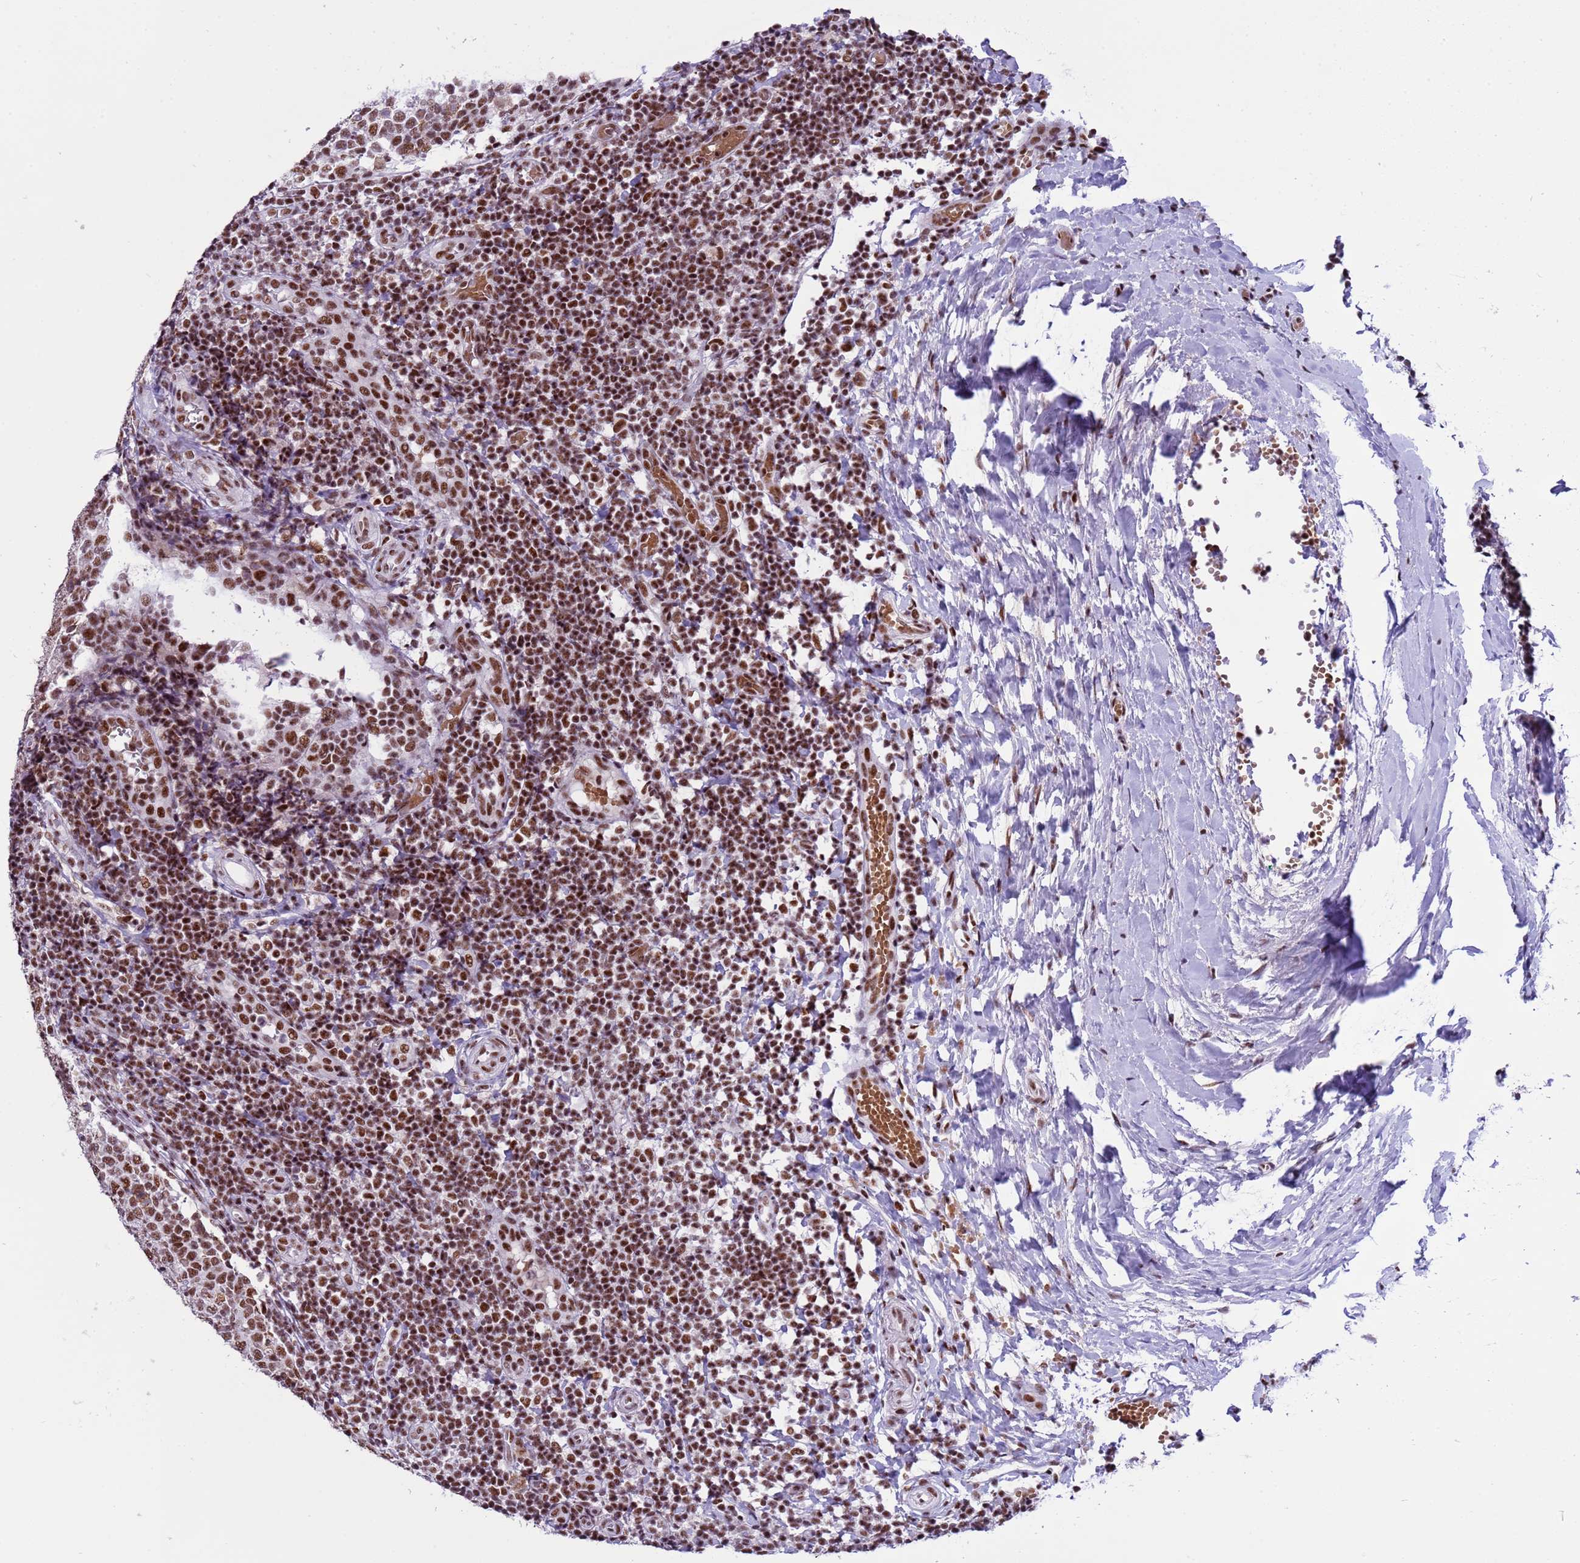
{"staining": {"intensity": "strong", "quantity": ">75%", "location": "nuclear"}, "tissue": "tonsil", "cell_type": "Germinal center cells", "image_type": "normal", "snomed": [{"axis": "morphology", "description": "Normal tissue, NOS"}, {"axis": "topography", "description": "Tonsil"}], "caption": "There is high levels of strong nuclear positivity in germinal center cells of normal tonsil, as demonstrated by immunohistochemical staining (brown color).", "gene": "THOC2", "patient": {"sex": "female", "age": 19}}